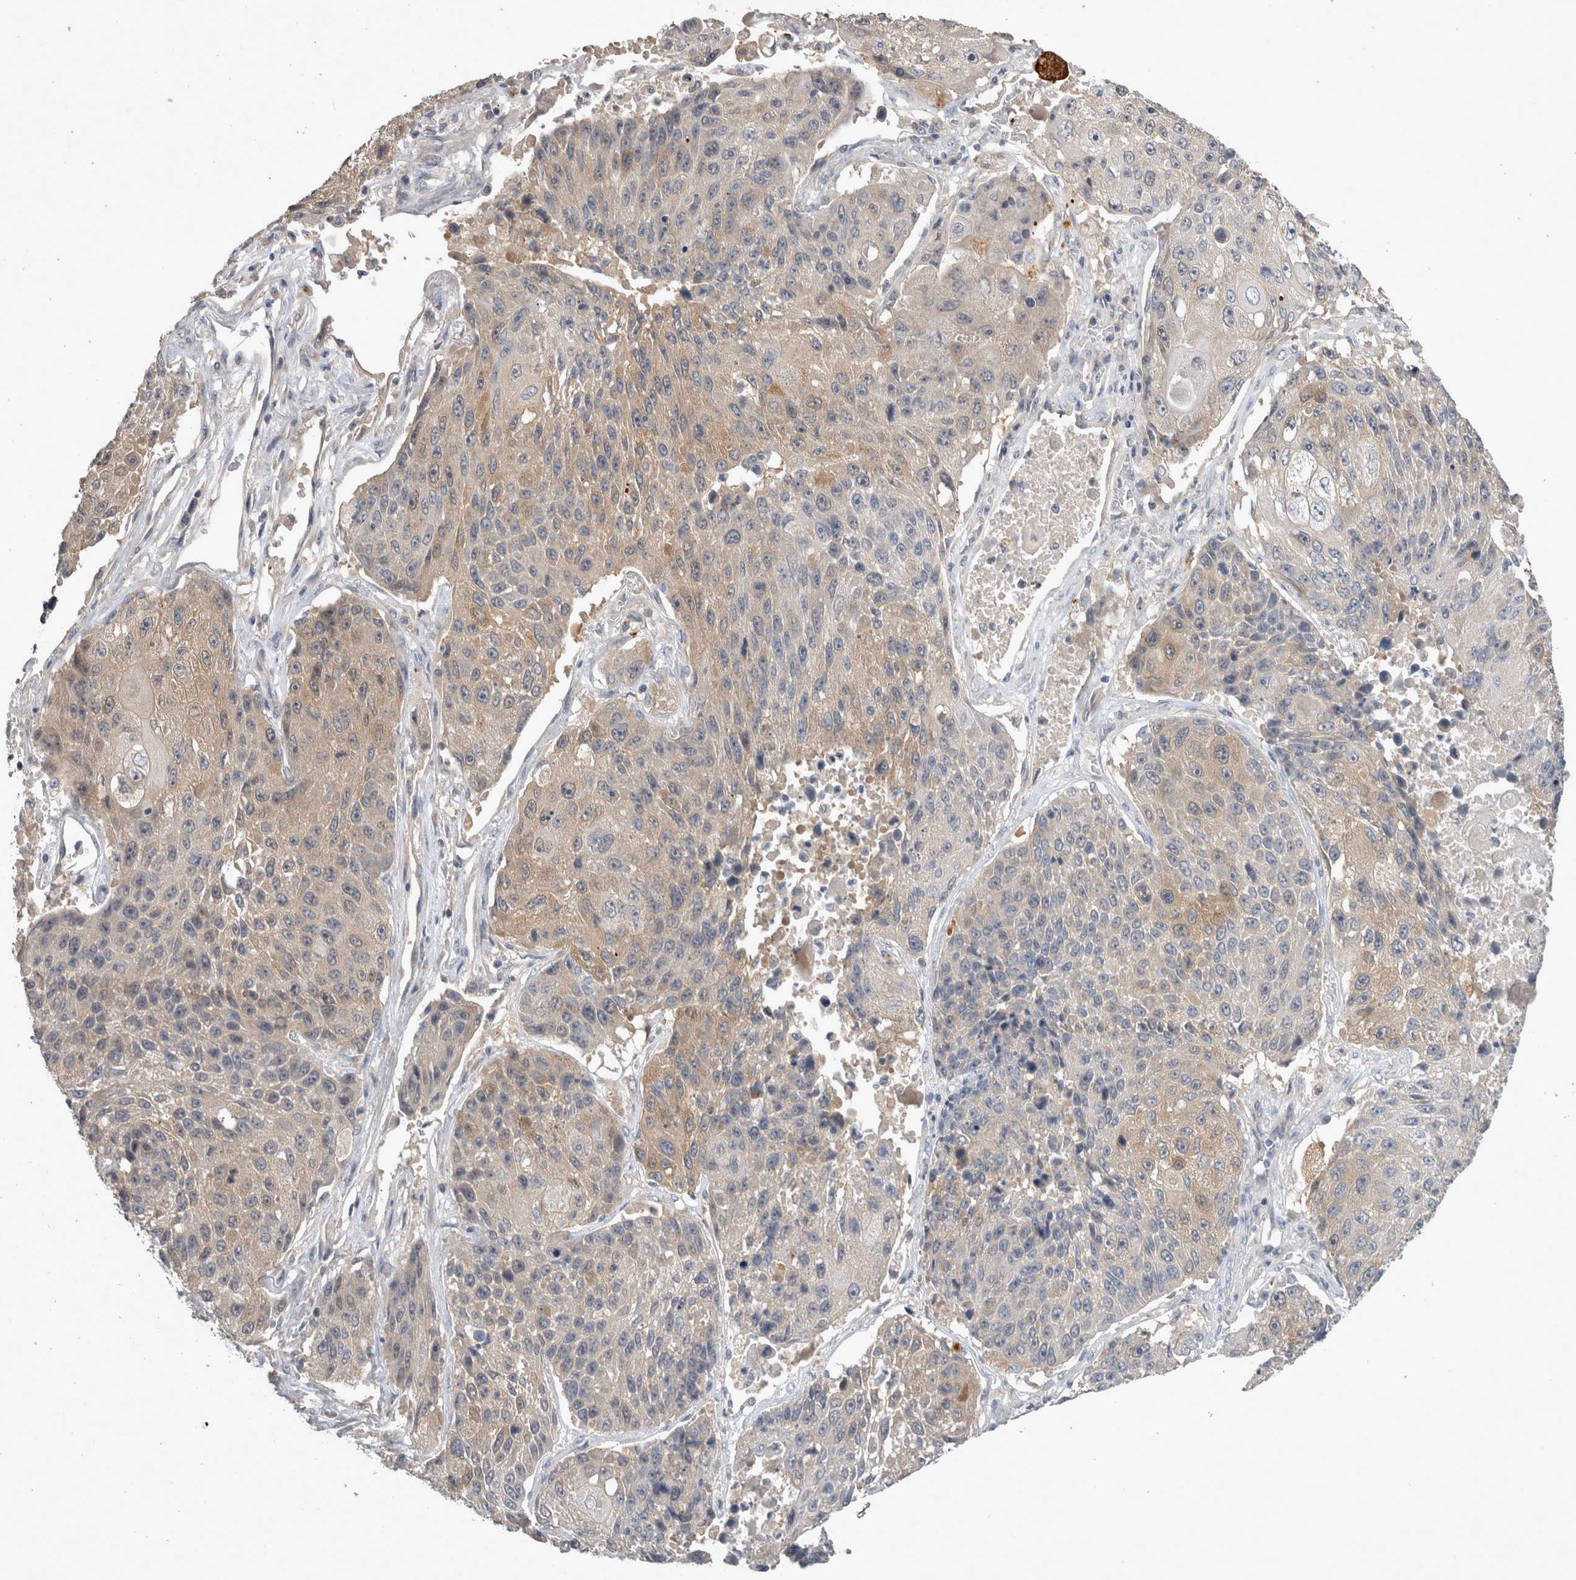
{"staining": {"intensity": "weak", "quantity": "25%-75%", "location": "cytoplasmic/membranous"}, "tissue": "lung cancer", "cell_type": "Tumor cells", "image_type": "cancer", "snomed": [{"axis": "morphology", "description": "Squamous cell carcinoma, NOS"}, {"axis": "topography", "description": "Lung"}], "caption": "Immunohistochemistry (IHC) photomicrograph of human lung cancer stained for a protein (brown), which displays low levels of weak cytoplasmic/membranous expression in approximately 25%-75% of tumor cells.", "gene": "SLC22A11", "patient": {"sex": "male", "age": 61}}